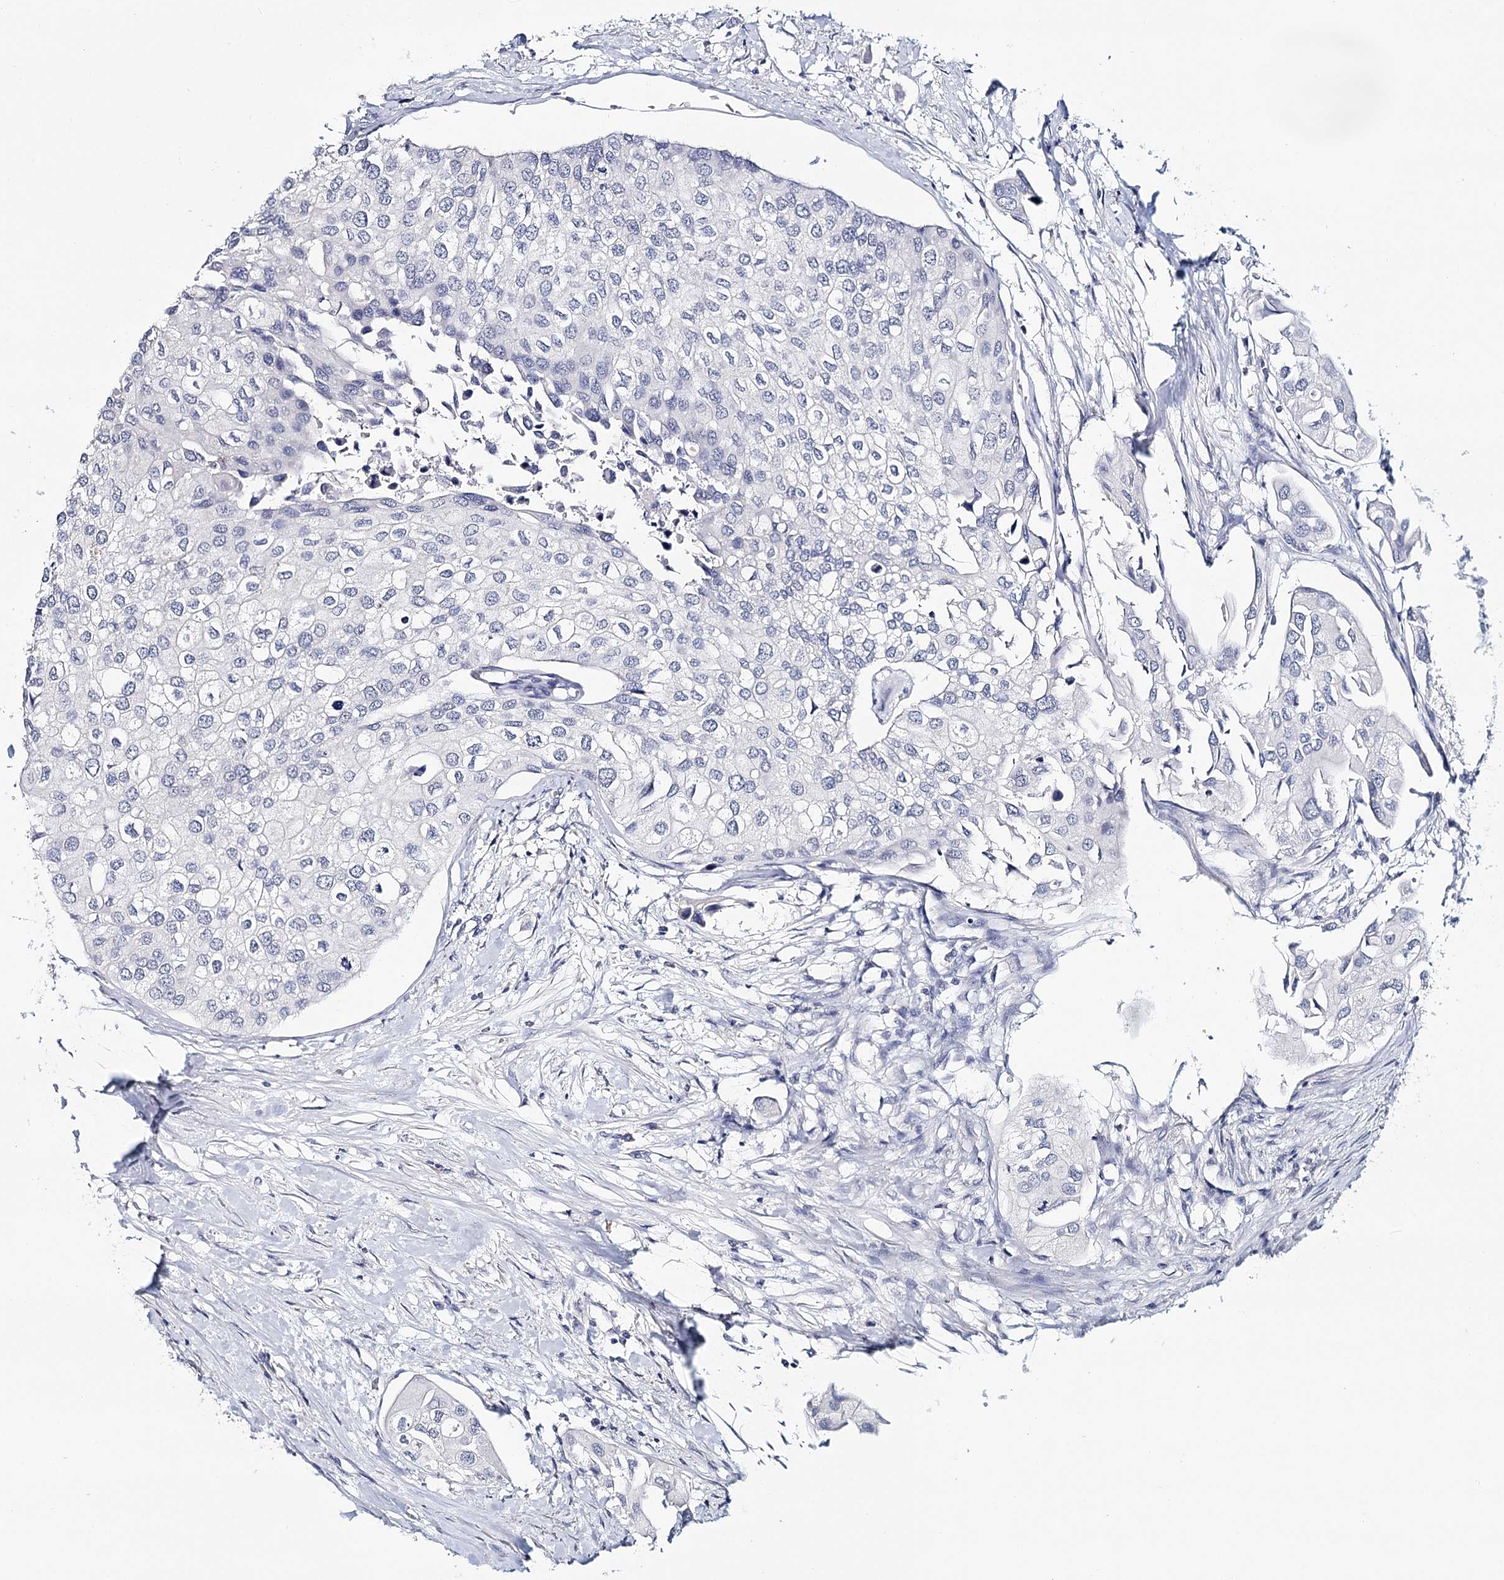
{"staining": {"intensity": "negative", "quantity": "none", "location": "none"}, "tissue": "urothelial cancer", "cell_type": "Tumor cells", "image_type": "cancer", "snomed": [{"axis": "morphology", "description": "Urothelial carcinoma, High grade"}, {"axis": "topography", "description": "Urinary bladder"}], "caption": "Image shows no protein positivity in tumor cells of high-grade urothelial carcinoma tissue. Nuclei are stained in blue.", "gene": "HSPA4L", "patient": {"sex": "male", "age": 64}}